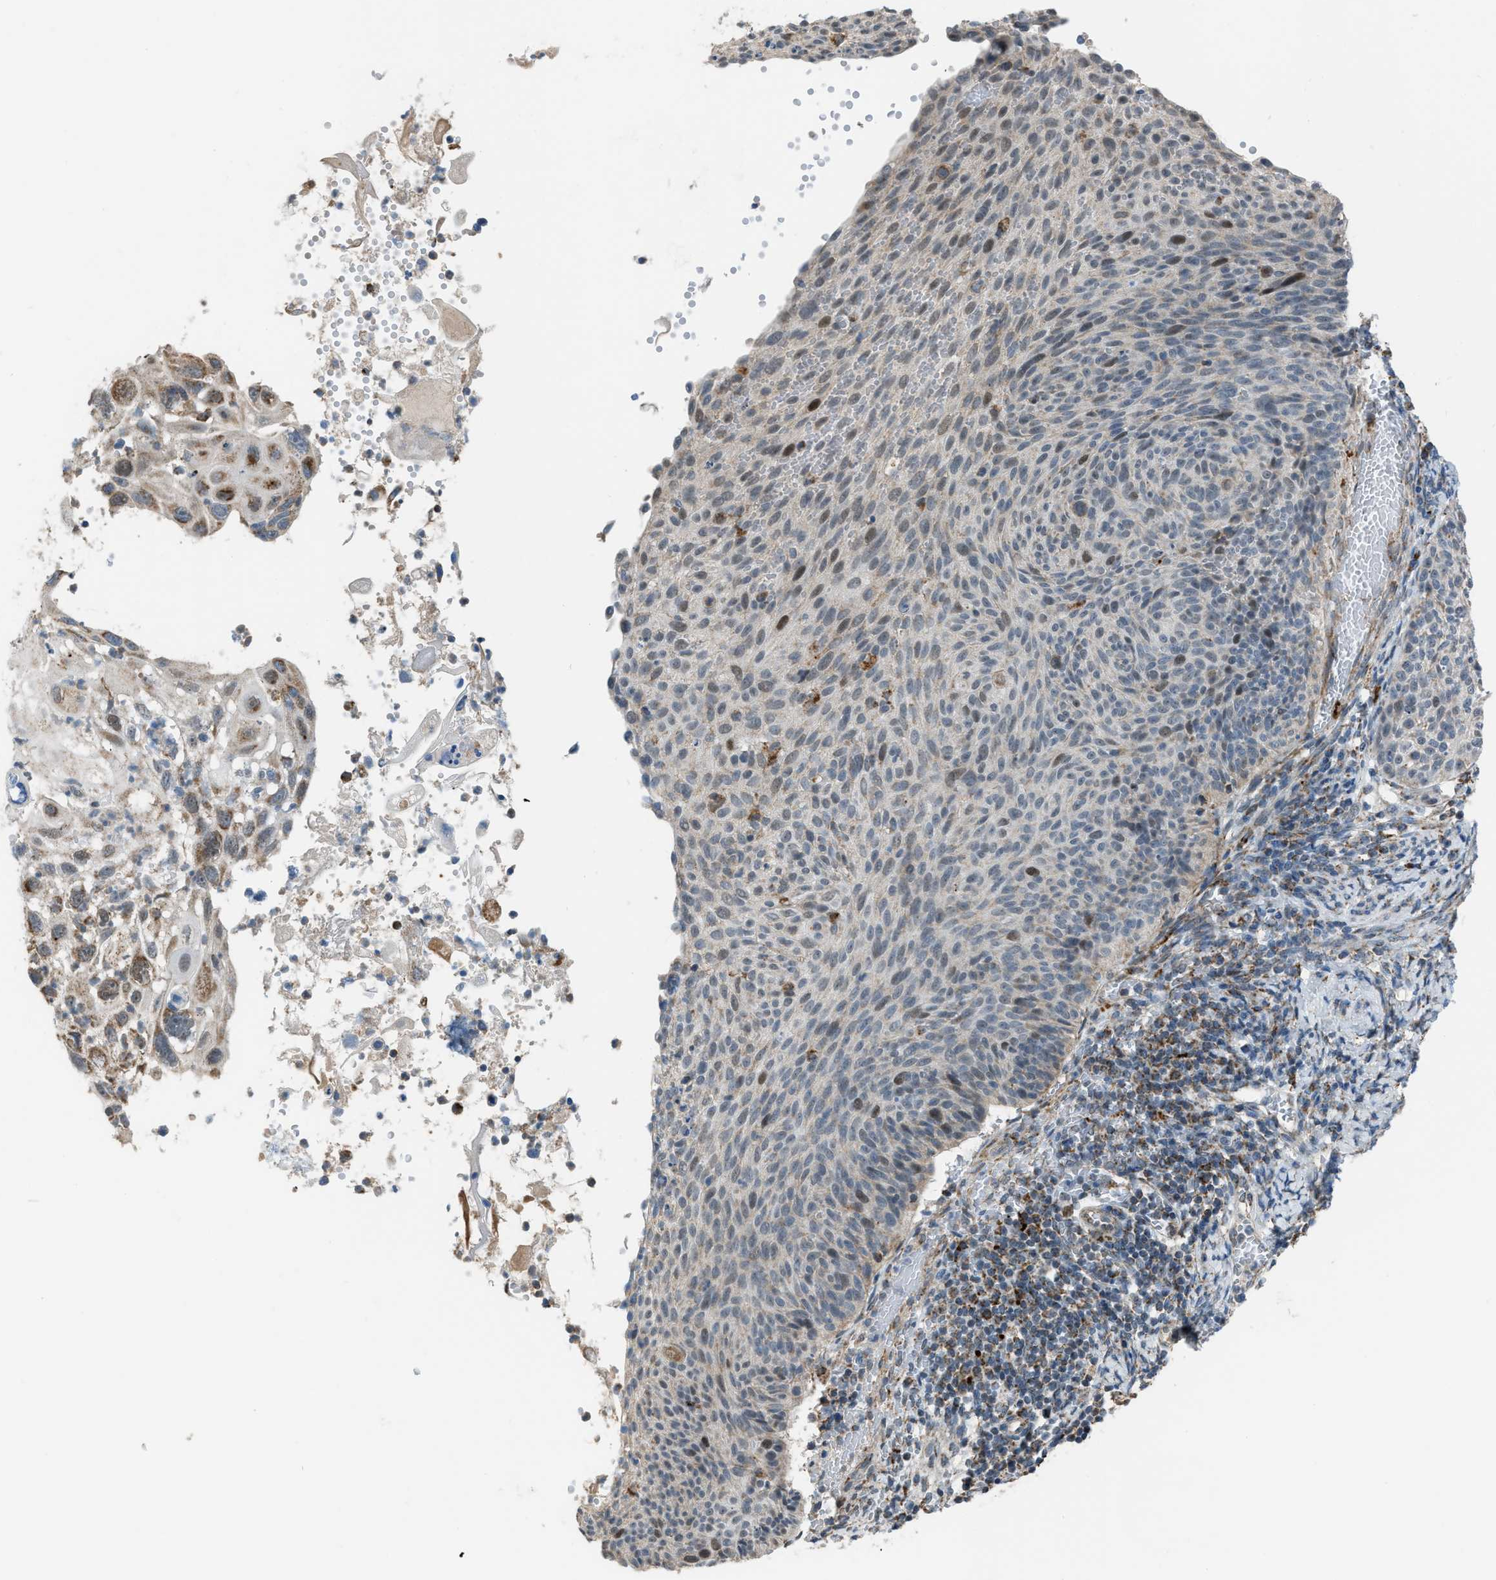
{"staining": {"intensity": "moderate", "quantity": "<25%", "location": "cytoplasmic/membranous,nuclear"}, "tissue": "cervical cancer", "cell_type": "Tumor cells", "image_type": "cancer", "snomed": [{"axis": "morphology", "description": "Squamous cell carcinoma, NOS"}, {"axis": "topography", "description": "Cervix"}], "caption": "Cervical squamous cell carcinoma was stained to show a protein in brown. There is low levels of moderate cytoplasmic/membranous and nuclear staining in about <25% of tumor cells.", "gene": "SMIM20", "patient": {"sex": "female", "age": 70}}